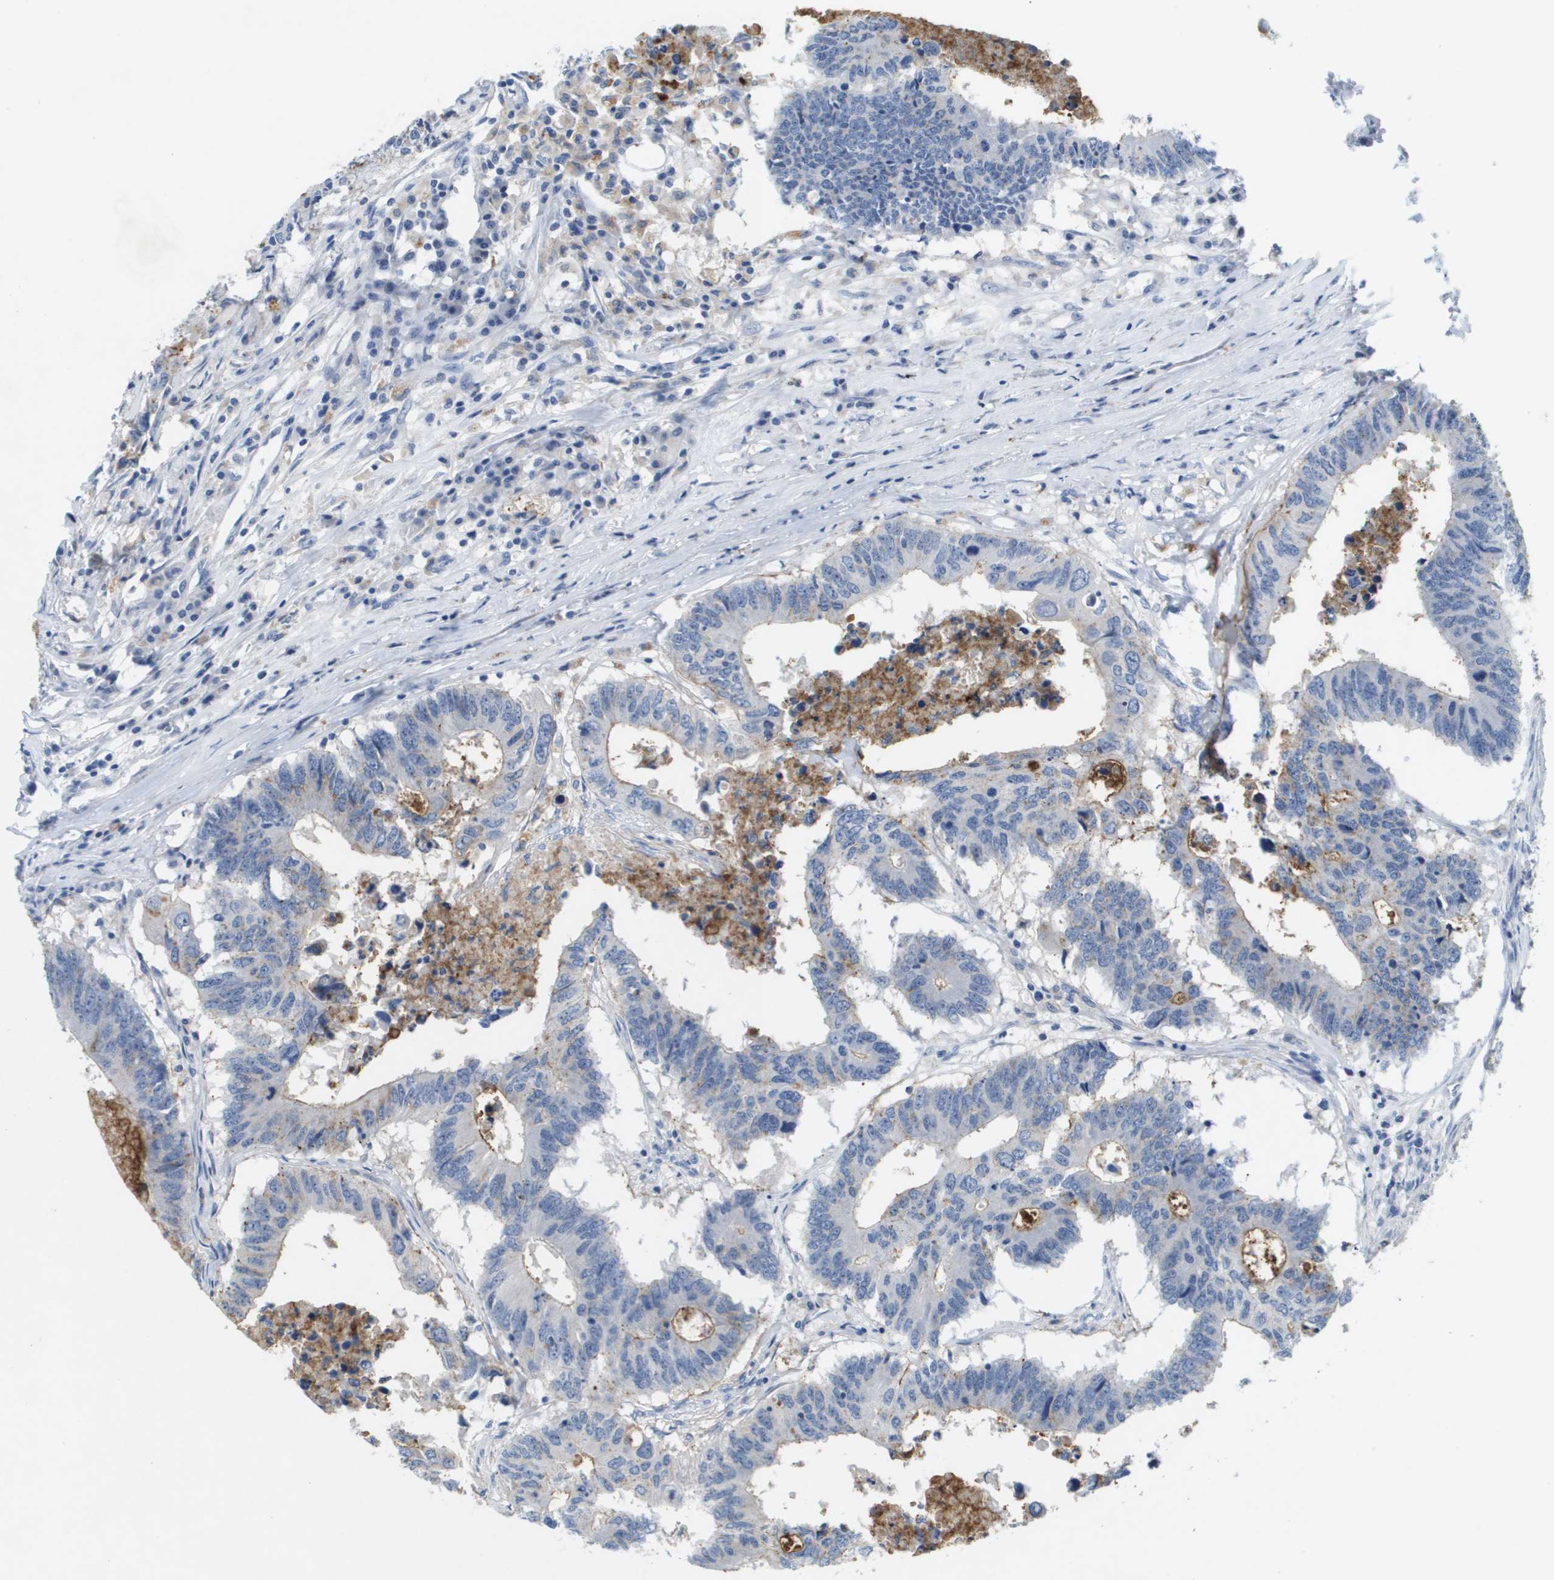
{"staining": {"intensity": "weak", "quantity": "<25%", "location": "cytoplasmic/membranous"}, "tissue": "colorectal cancer", "cell_type": "Tumor cells", "image_type": "cancer", "snomed": [{"axis": "morphology", "description": "Adenocarcinoma, NOS"}, {"axis": "topography", "description": "Colon"}], "caption": "The immunohistochemistry image has no significant expression in tumor cells of adenocarcinoma (colorectal) tissue.", "gene": "LIPG", "patient": {"sex": "male", "age": 71}}